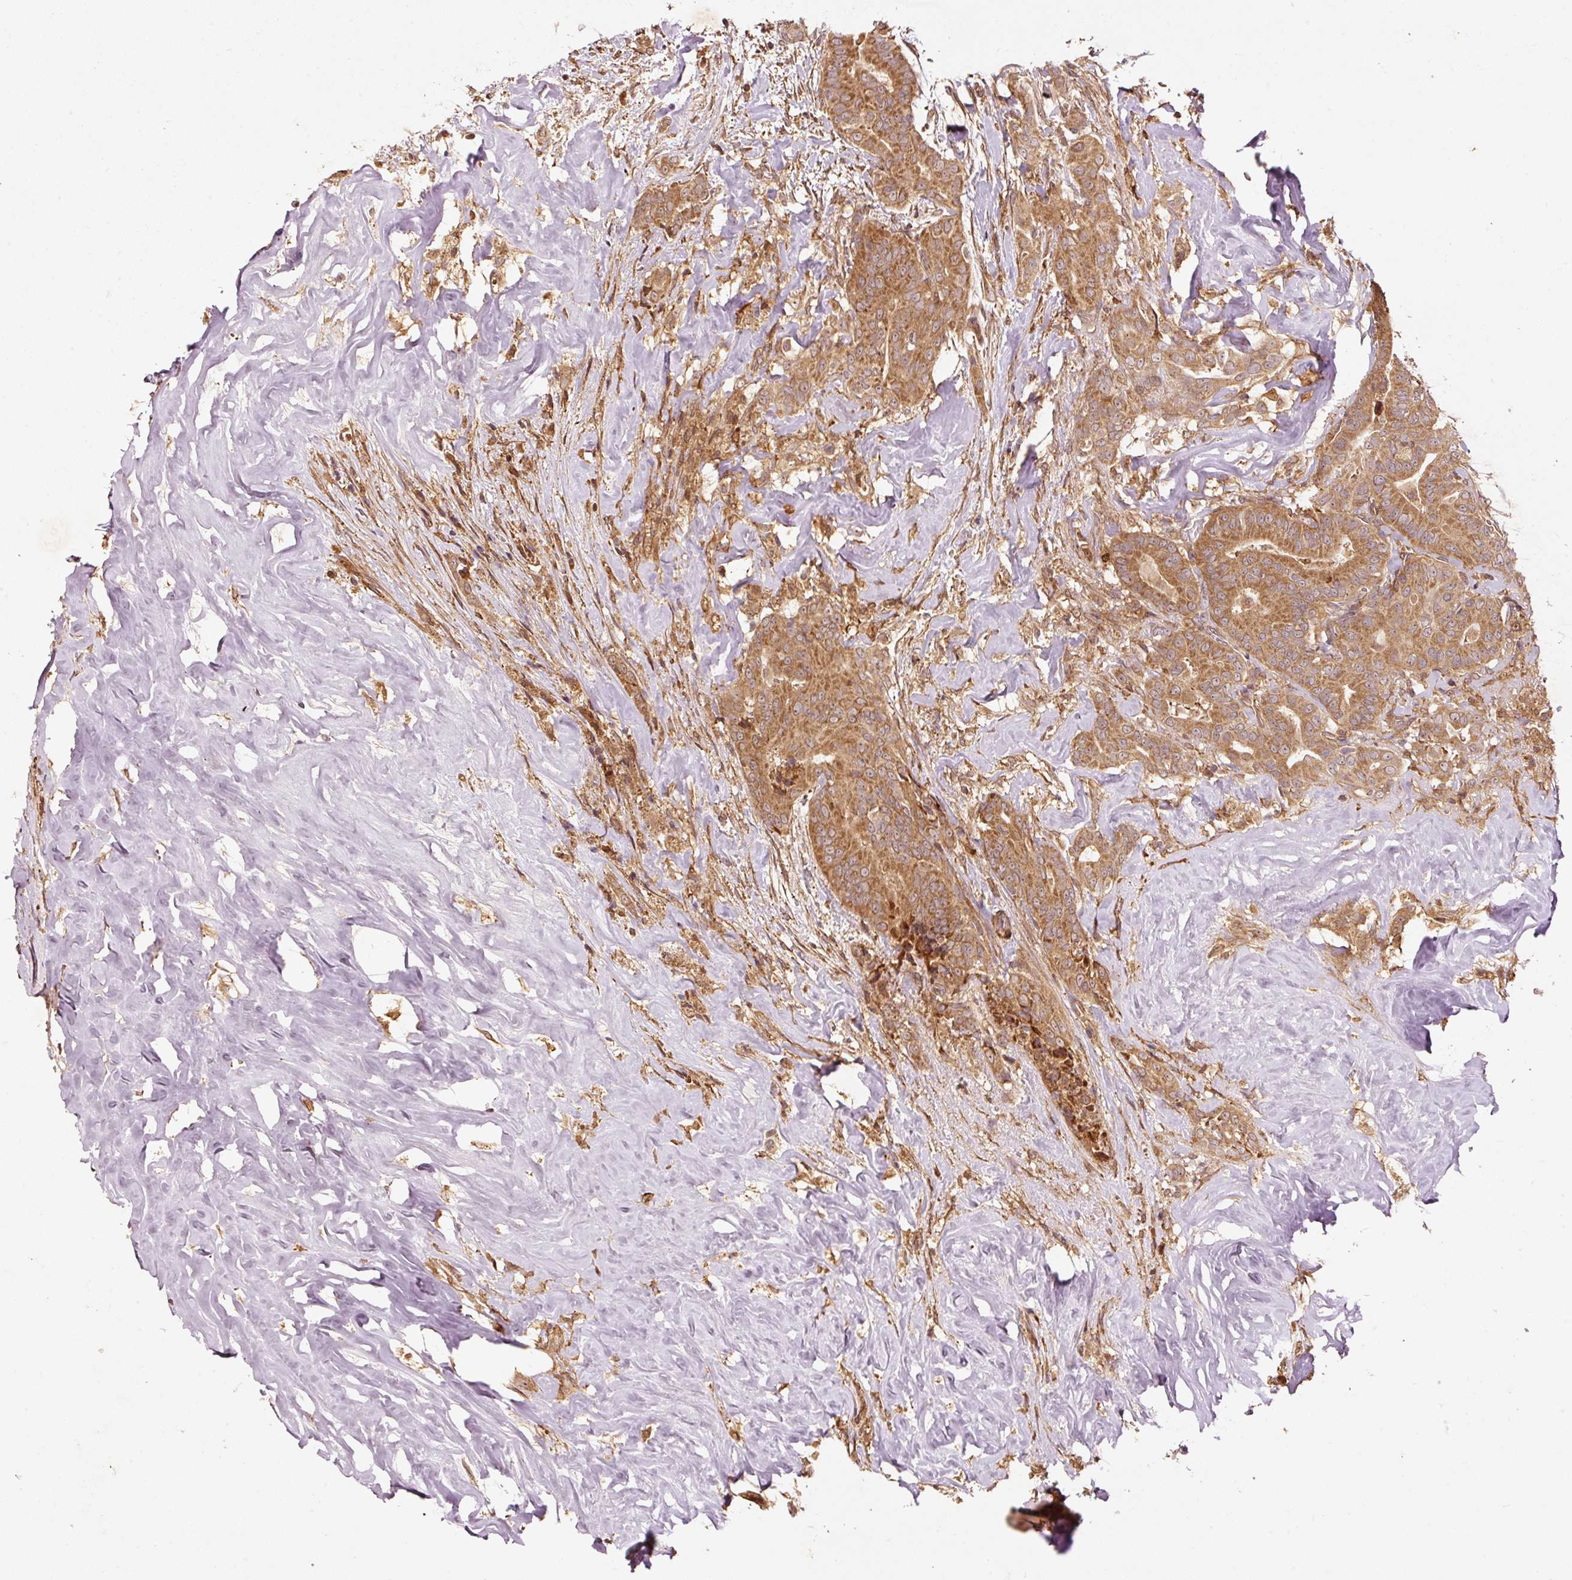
{"staining": {"intensity": "moderate", "quantity": ">75%", "location": "cytoplasmic/membranous"}, "tissue": "thyroid cancer", "cell_type": "Tumor cells", "image_type": "cancer", "snomed": [{"axis": "morphology", "description": "Papillary adenocarcinoma, NOS"}, {"axis": "topography", "description": "Thyroid gland"}], "caption": "IHC staining of thyroid cancer, which exhibits medium levels of moderate cytoplasmic/membranous expression in about >75% of tumor cells indicating moderate cytoplasmic/membranous protein staining. The staining was performed using DAB (brown) for protein detection and nuclei were counterstained in hematoxylin (blue).", "gene": "OXER1", "patient": {"sex": "male", "age": 61}}